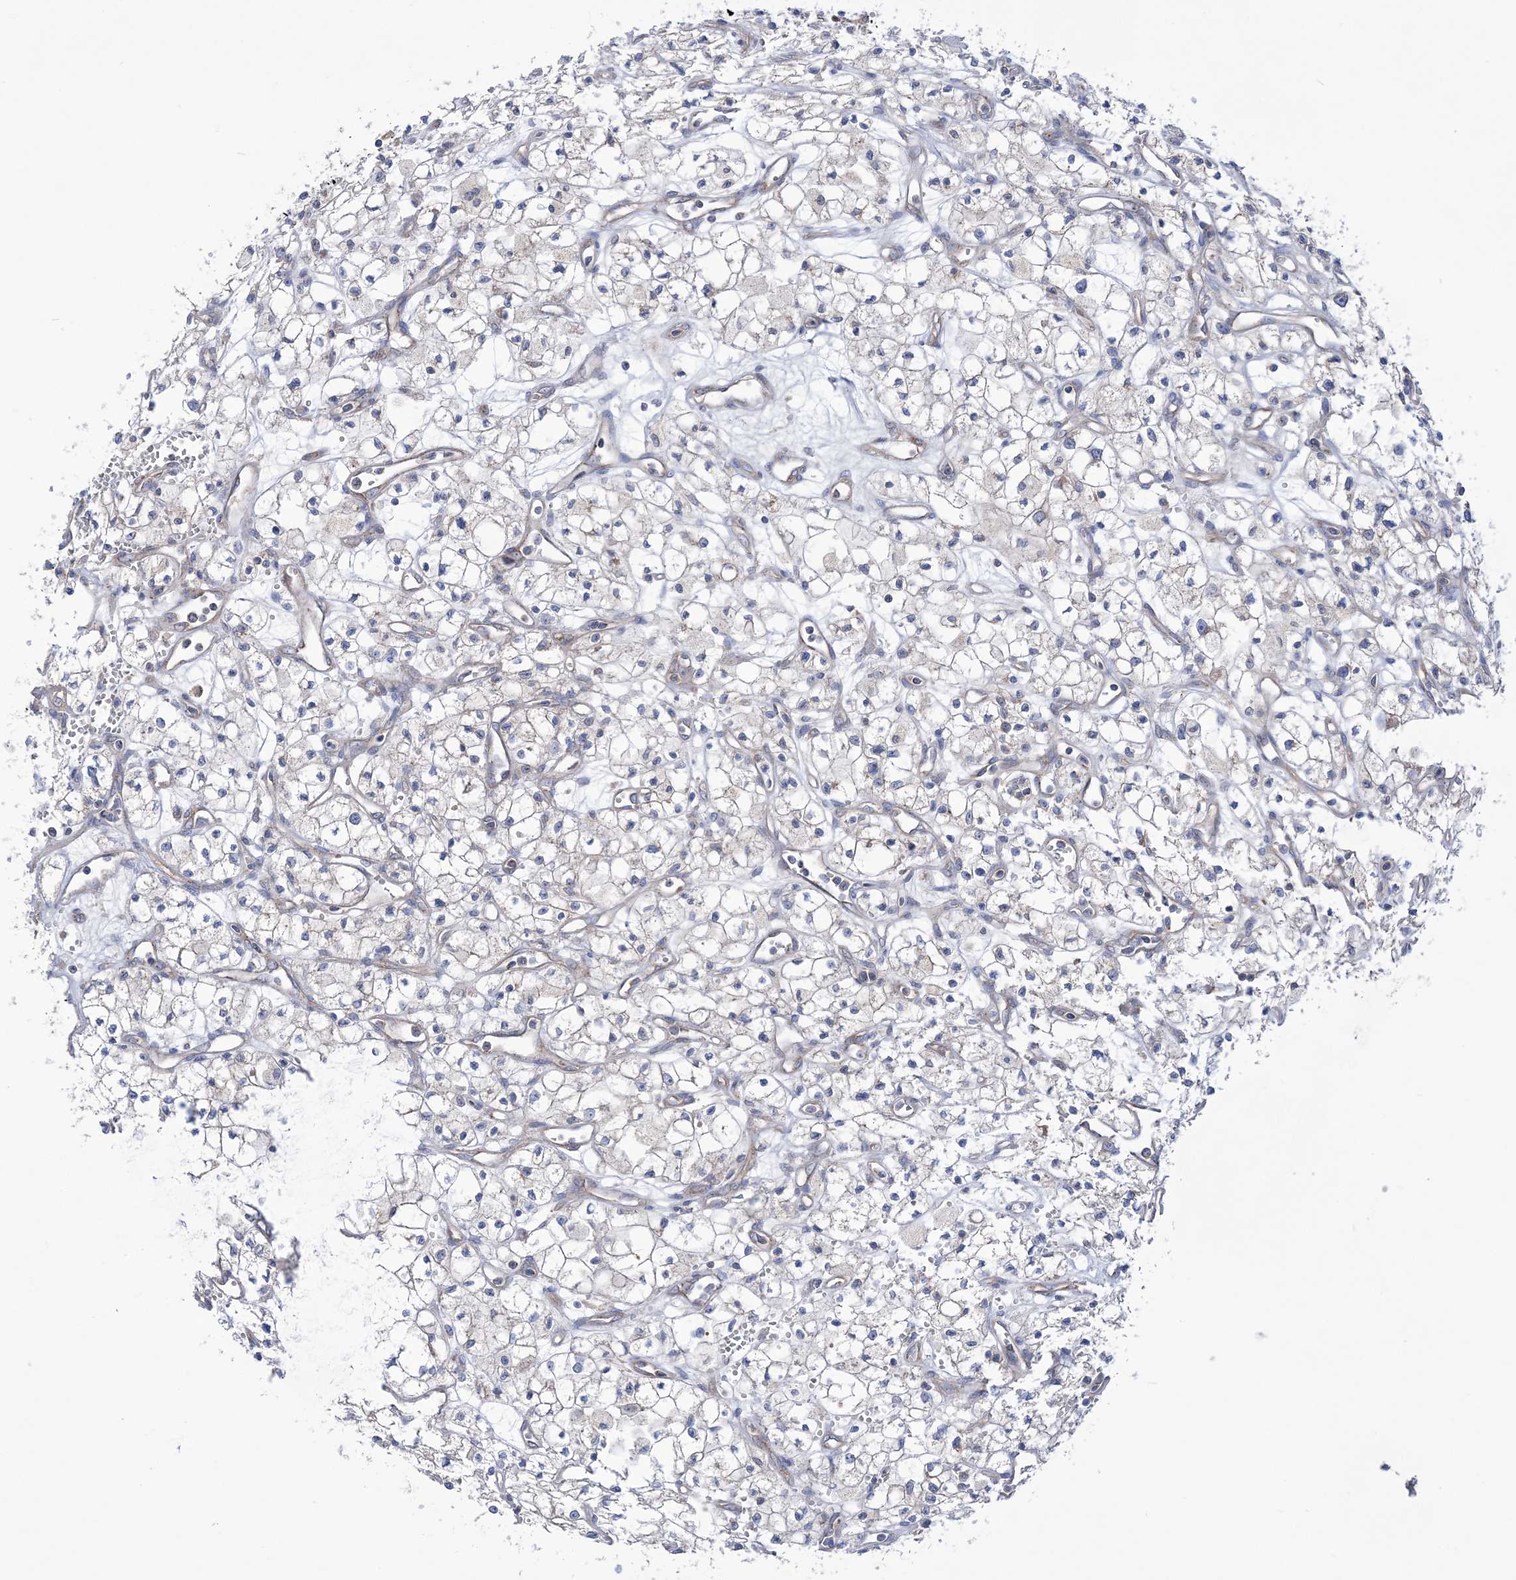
{"staining": {"intensity": "negative", "quantity": "none", "location": "none"}, "tissue": "renal cancer", "cell_type": "Tumor cells", "image_type": "cancer", "snomed": [{"axis": "morphology", "description": "Adenocarcinoma, NOS"}, {"axis": "topography", "description": "Kidney"}], "caption": "Protein analysis of renal cancer displays no significant staining in tumor cells.", "gene": "COPB2", "patient": {"sex": "male", "age": 59}}